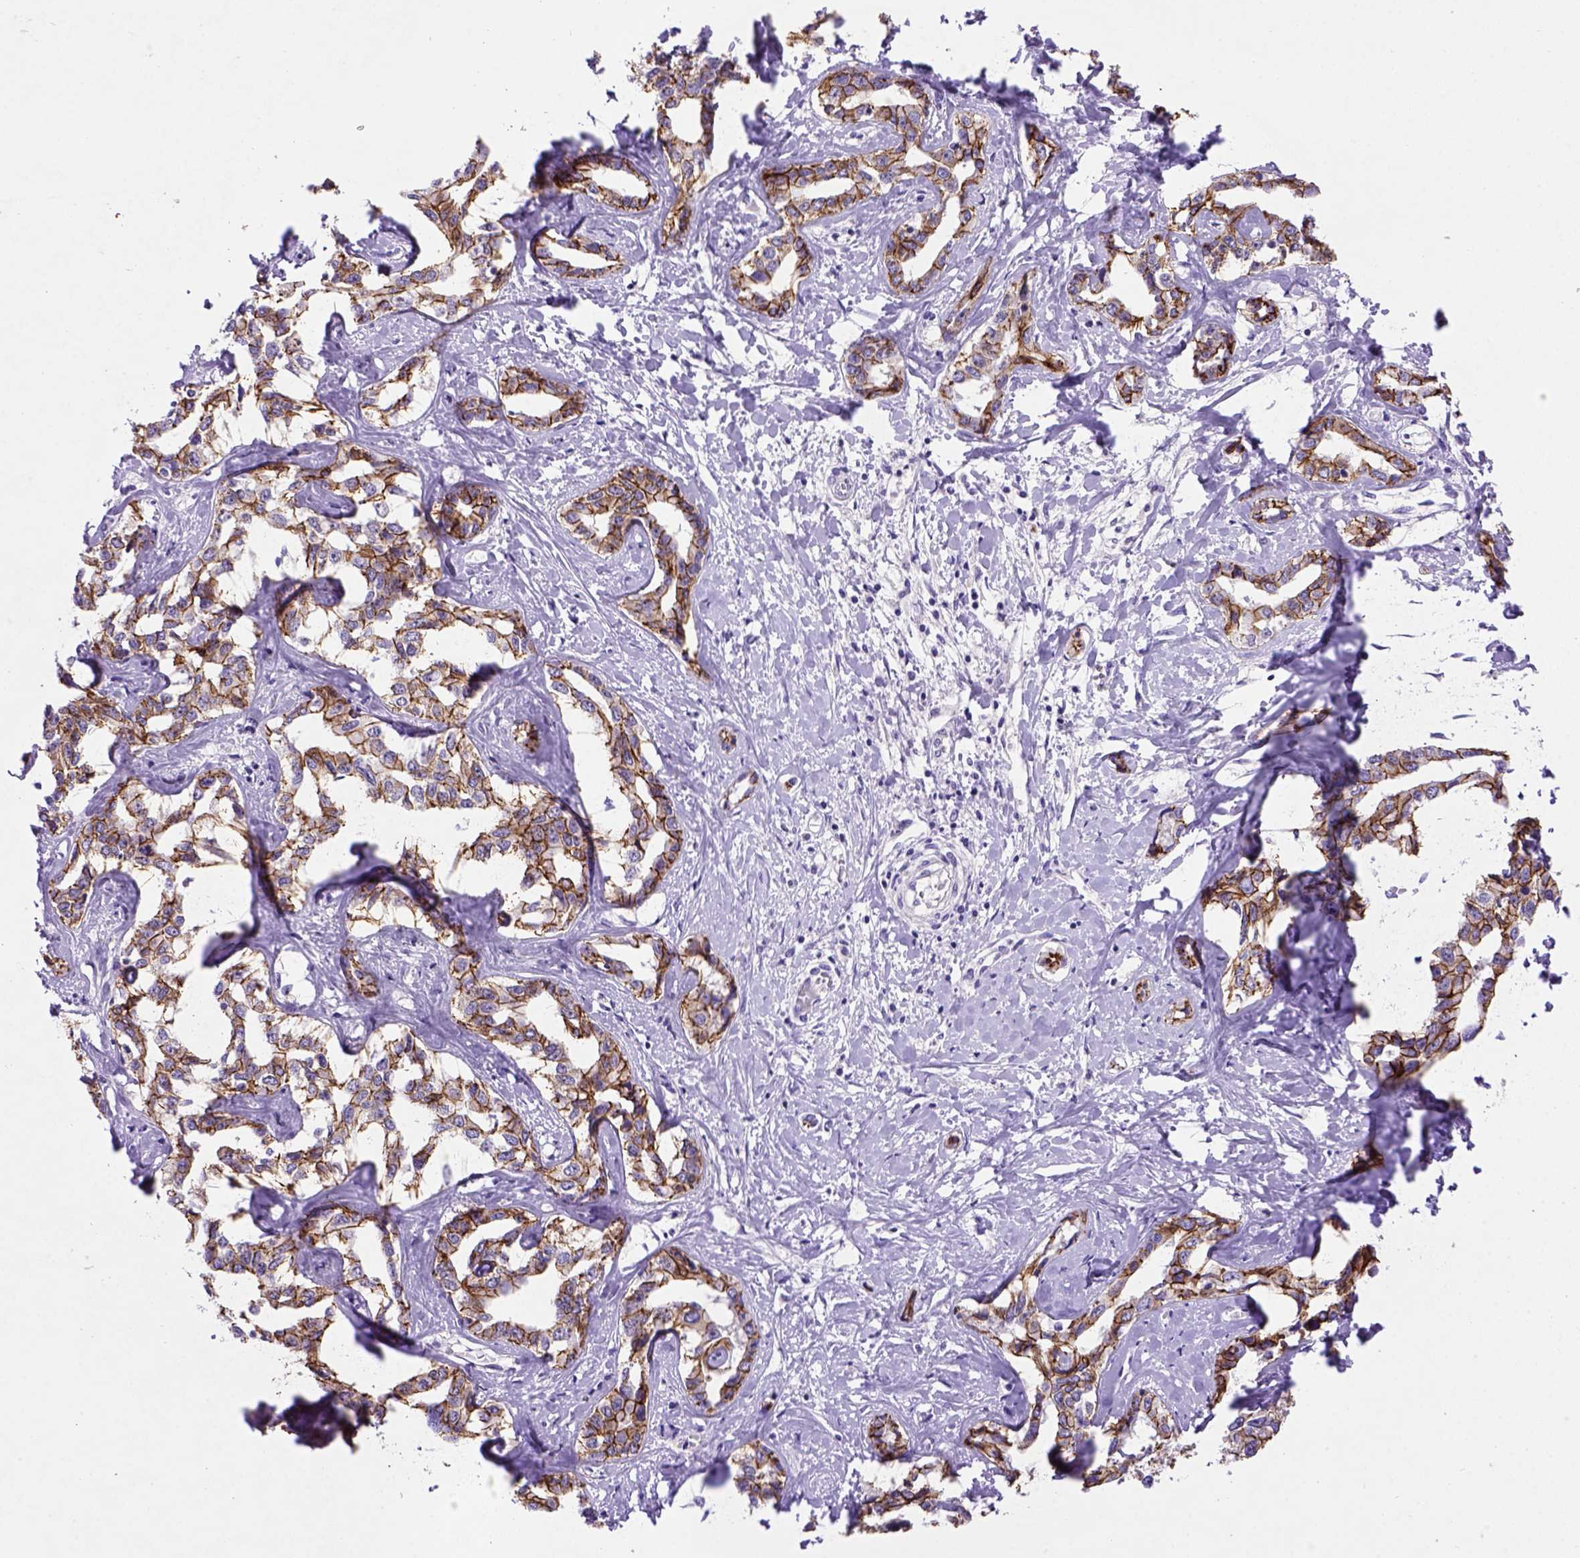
{"staining": {"intensity": "strong", "quantity": ">75%", "location": "cytoplasmic/membranous"}, "tissue": "liver cancer", "cell_type": "Tumor cells", "image_type": "cancer", "snomed": [{"axis": "morphology", "description": "Cholangiocarcinoma"}, {"axis": "topography", "description": "Liver"}], "caption": "A brown stain labels strong cytoplasmic/membranous positivity of a protein in liver cancer tumor cells.", "gene": "CDH1", "patient": {"sex": "male", "age": 59}}